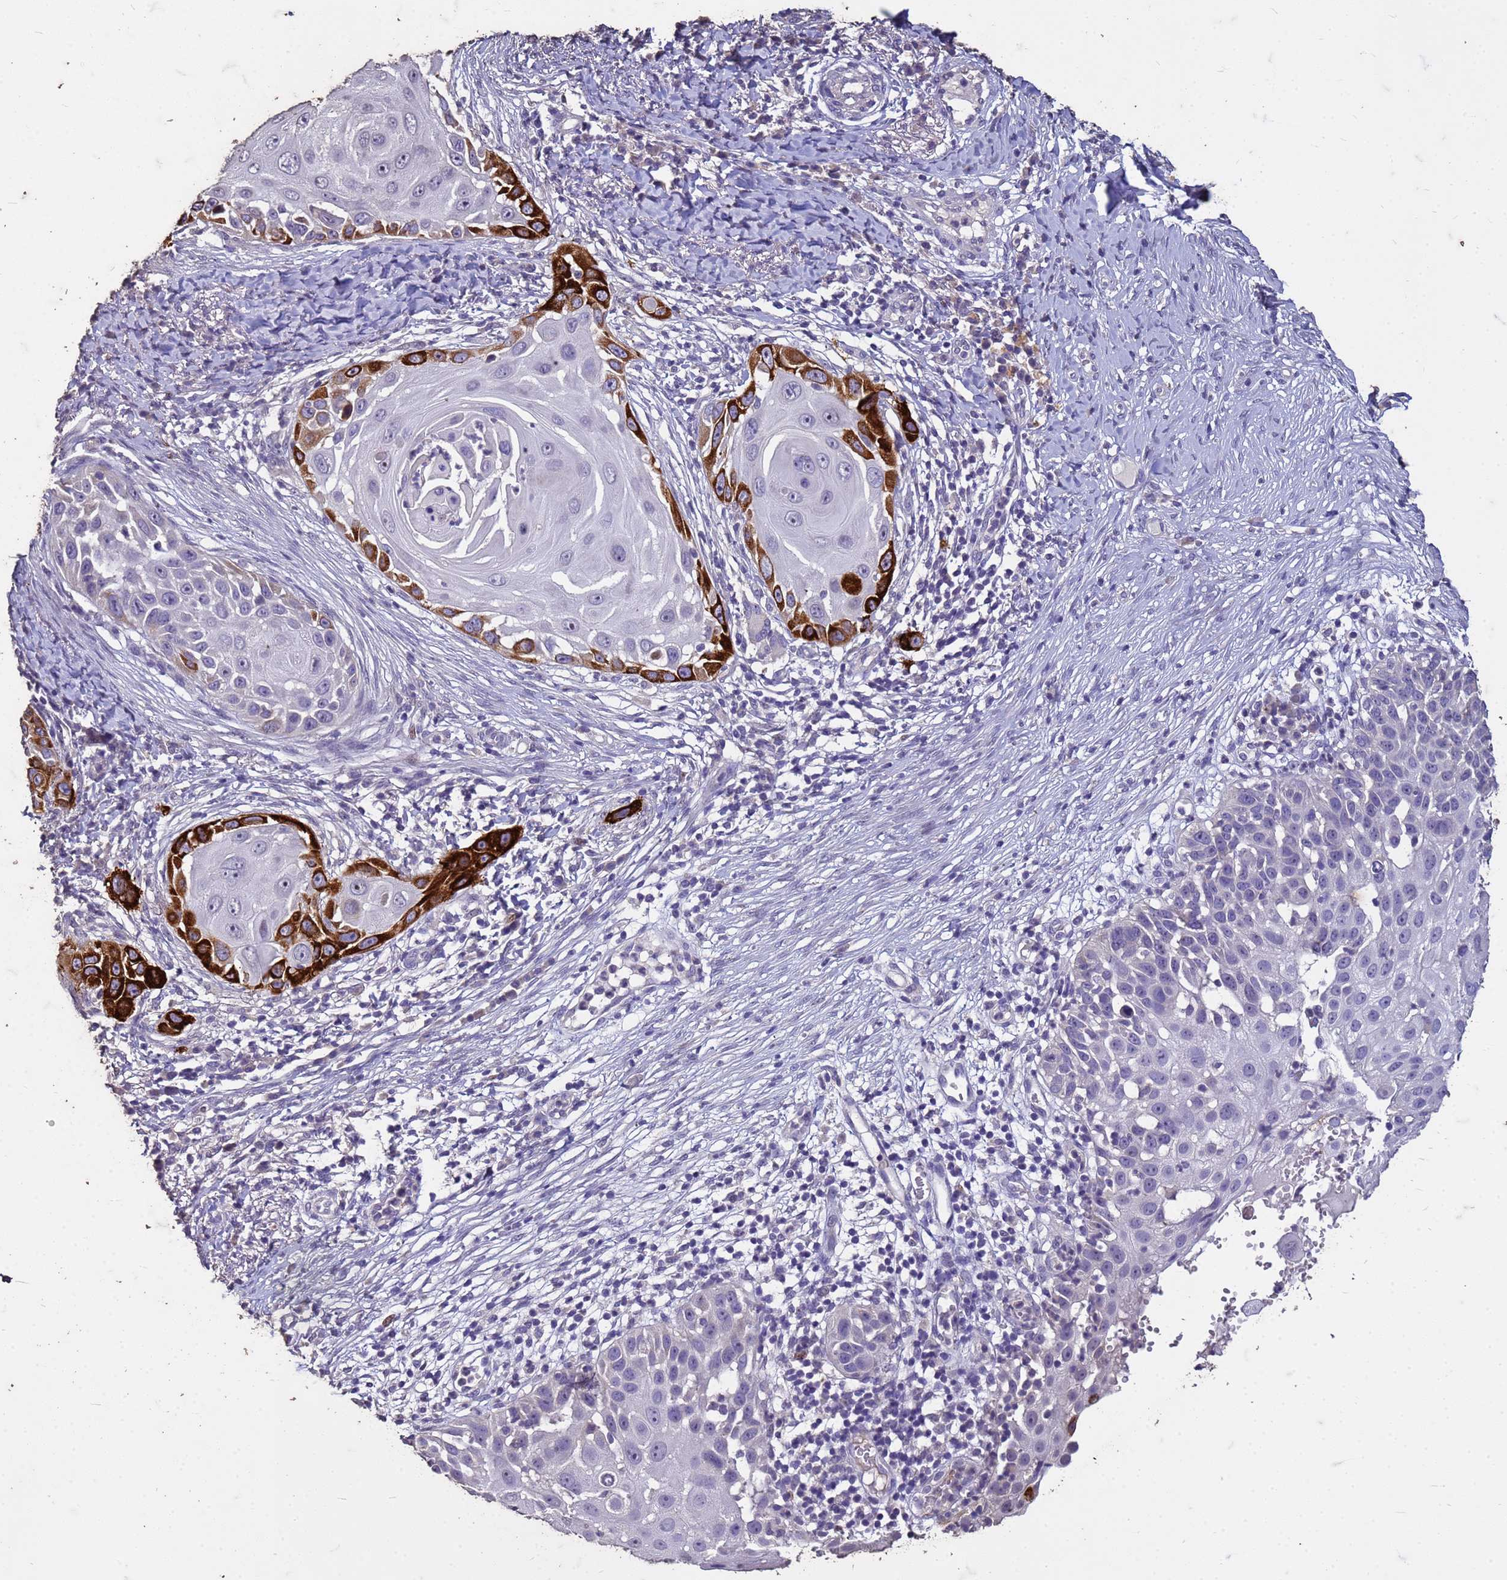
{"staining": {"intensity": "strong", "quantity": "<25%", "location": "cytoplasmic/membranous"}, "tissue": "skin cancer", "cell_type": "Tumor cells", "image_type": "cancer", "snomed": [{"axis": "morphology", "description": "Squamous cell carcinoma, NOS"}, {"axis": "topography", "description": "Skin"}], "caption": "Strong cytoplasmic/membranous staining for a protein is present in approximately <25% of tumor cells of skin cancer using immunohistochemistry (IHC).", "gene": "FAM184B", "patient": {"sex": "female", "age": 44}}